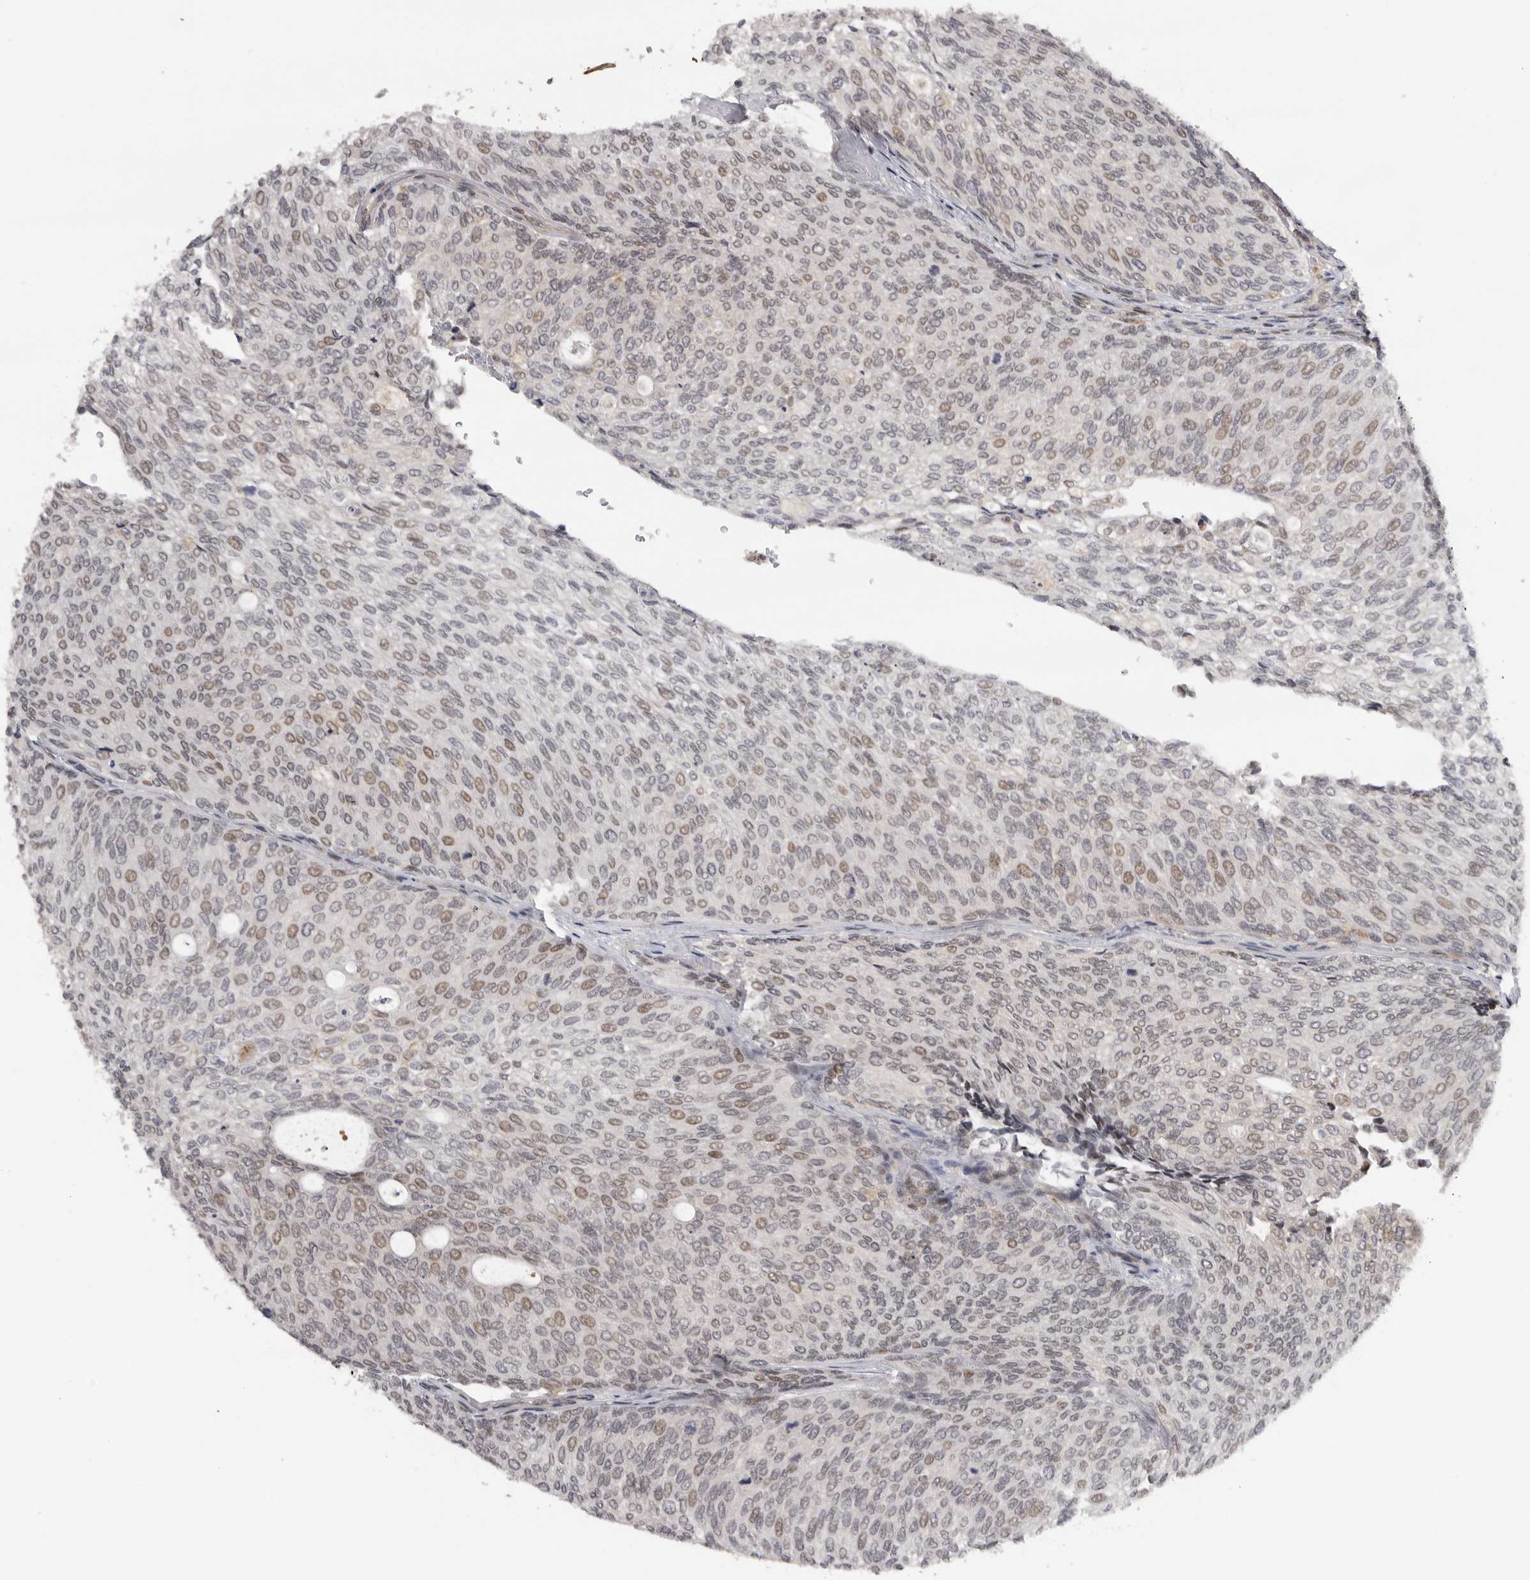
{"staining": {"intensity": "moderate", "quantity": "25%-75%", "location": "nuclear"}, "tissue": "urothelial cancer", "cell_type": "Tumor cells", "image_type": "cancer", "snomed": [{"axis": "morphology", "description": "Urothelial carcinoma, Low grade"}, {"axis": "topography", "description": "Urinary bladder"}], "caption": "There is medium levels of moderate nuclear expression in tumor cells of urothelial cancer, as demonstrated by immunohistochemical staining (brown color).", "gene": "KIF2B", "patient": {"sex": "female", "age": 79}}